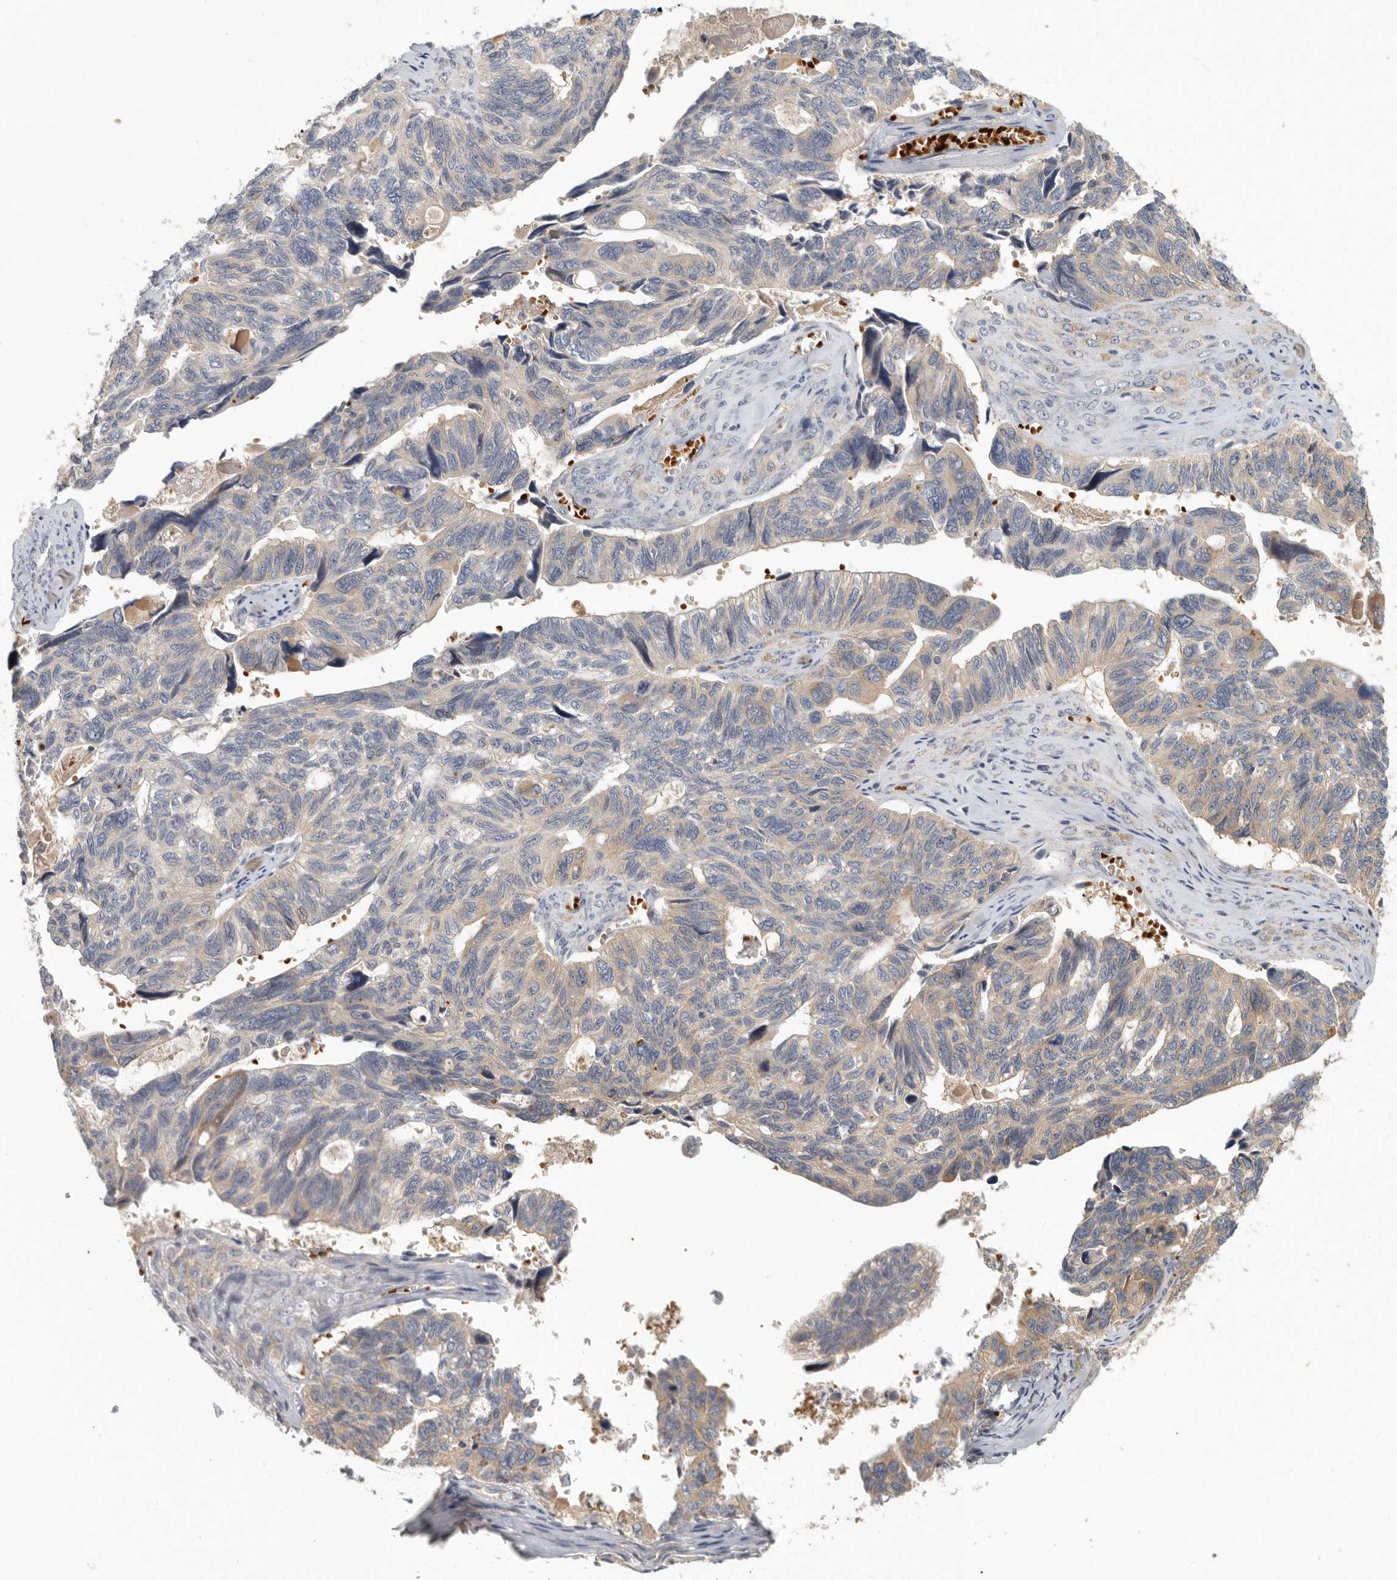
{"staining": {"intensity": "weak", "quantity": "<25%", "location": "cytoplasmic/membranous"}, "tissue": "ovarian cancer", "cell_type": "Tumor cells", "image_type": "cancer", "snomed": [{"axis": "morphology", "description": "Cystadenocarcinoma, serous, NOS"}, {"axis": "topography", "description": "Ovary"}], "caption": "A photomicrograph of human ovarian cancer (serous cystadenocarcinoma) is negative for staining in tumor cells. The staining was performed using DAB (3,3'-diaminobenzidine) to visualize the protein expression in brown, while the nuclei were stained in blue with hematoxylin (Magnification: 20x).", "gene": "CFAP298", "patient": {"sex": "female", "age": 79}}